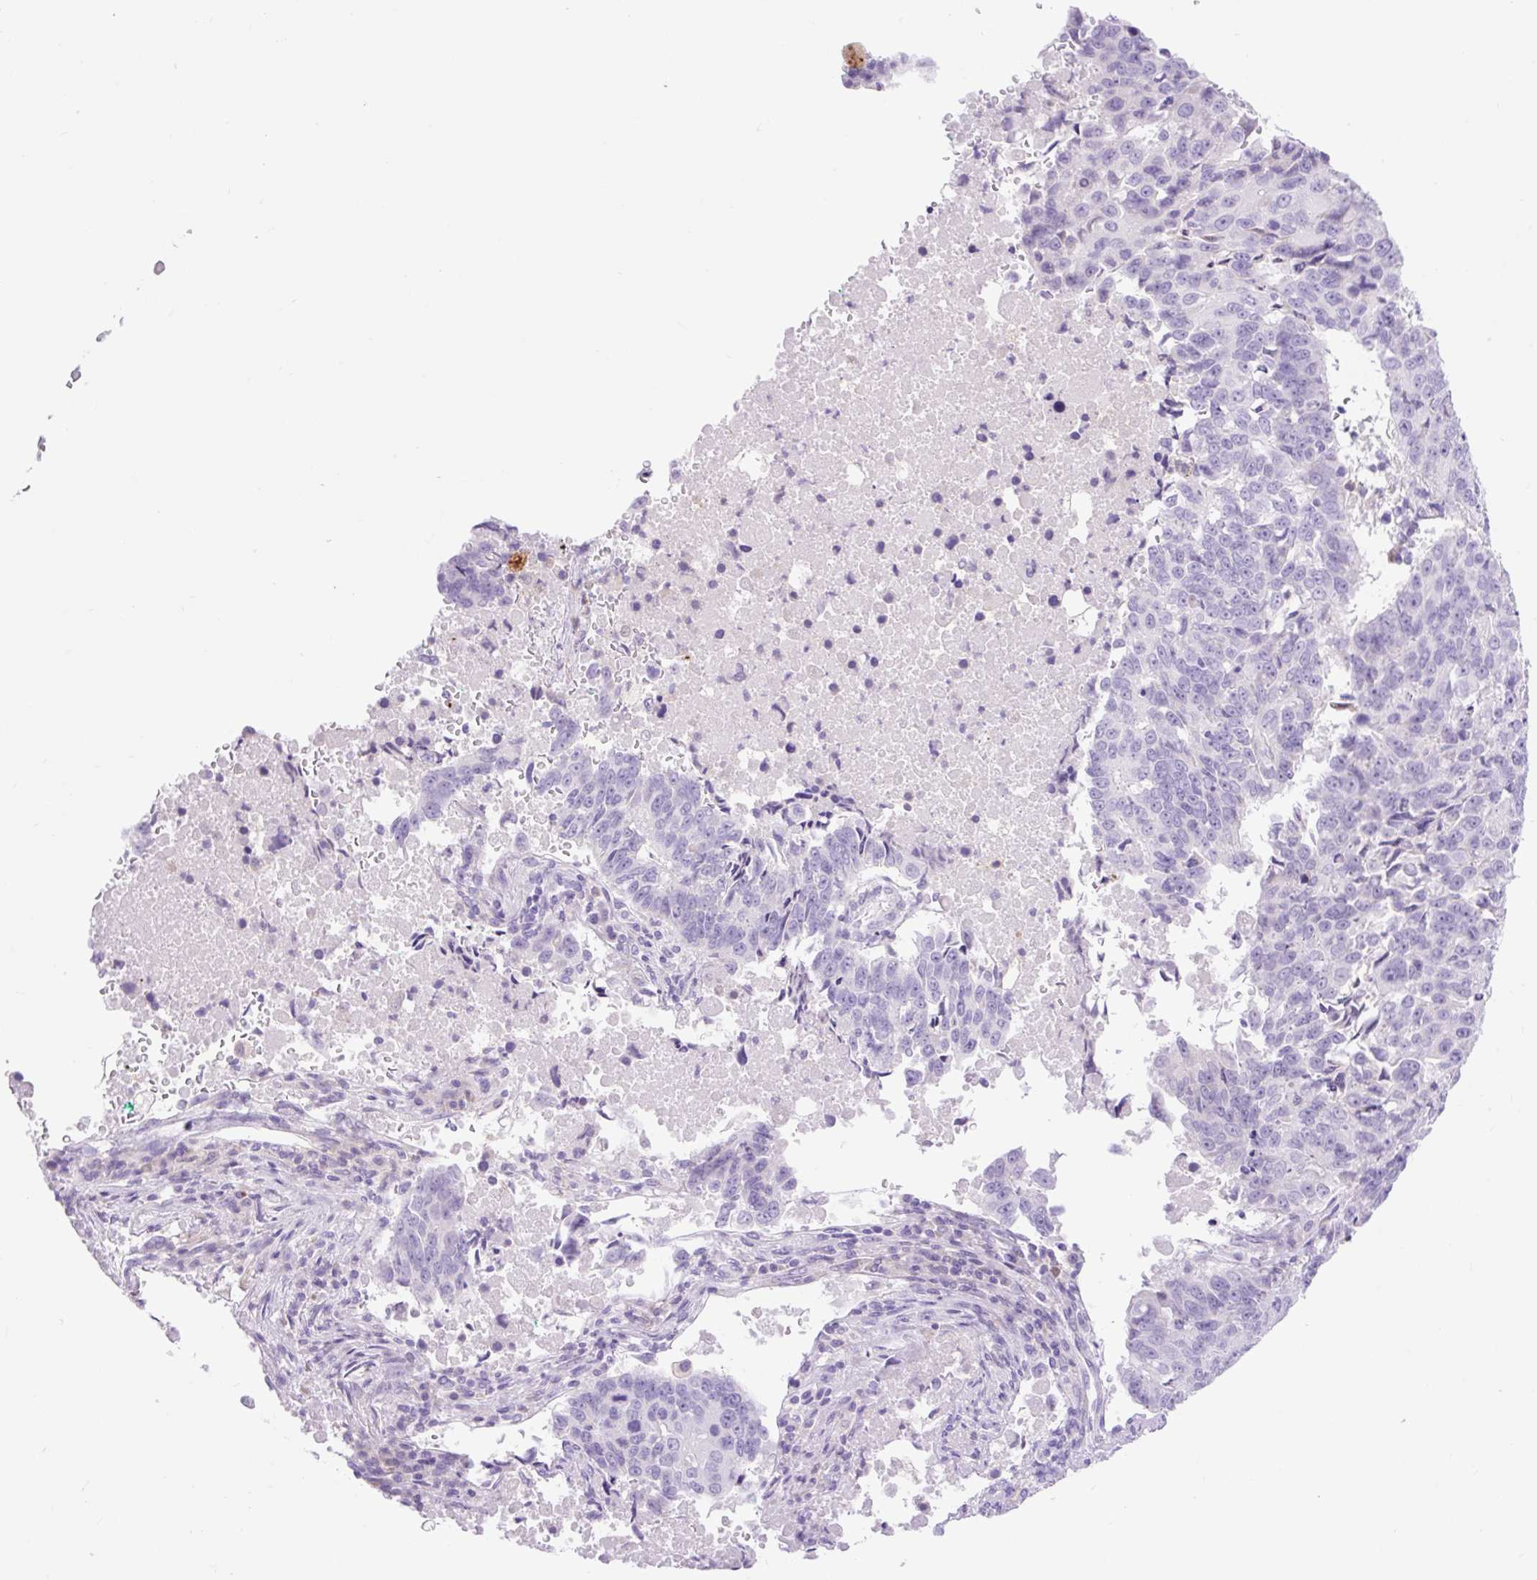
{"staining": {"intensity": "negative", "quantity": "none", "location": "none"}, "tissue": "lung cancer", "cell_type": "Tumor cells", "image_type": "cancer", "snomed": [{"axis": "morphology", "description": "Squamous cell carcinoma, NOS"}, {"axis": "topography", "description": "Lung"}], "caption": "Human lung squamous cell carcinoma stained for a protein using immunohistochemistry (IHC) exhibits no expression in tumor cells.", "gene": "SLC25A40", "patient": {"sex": "female", "age": 66}}